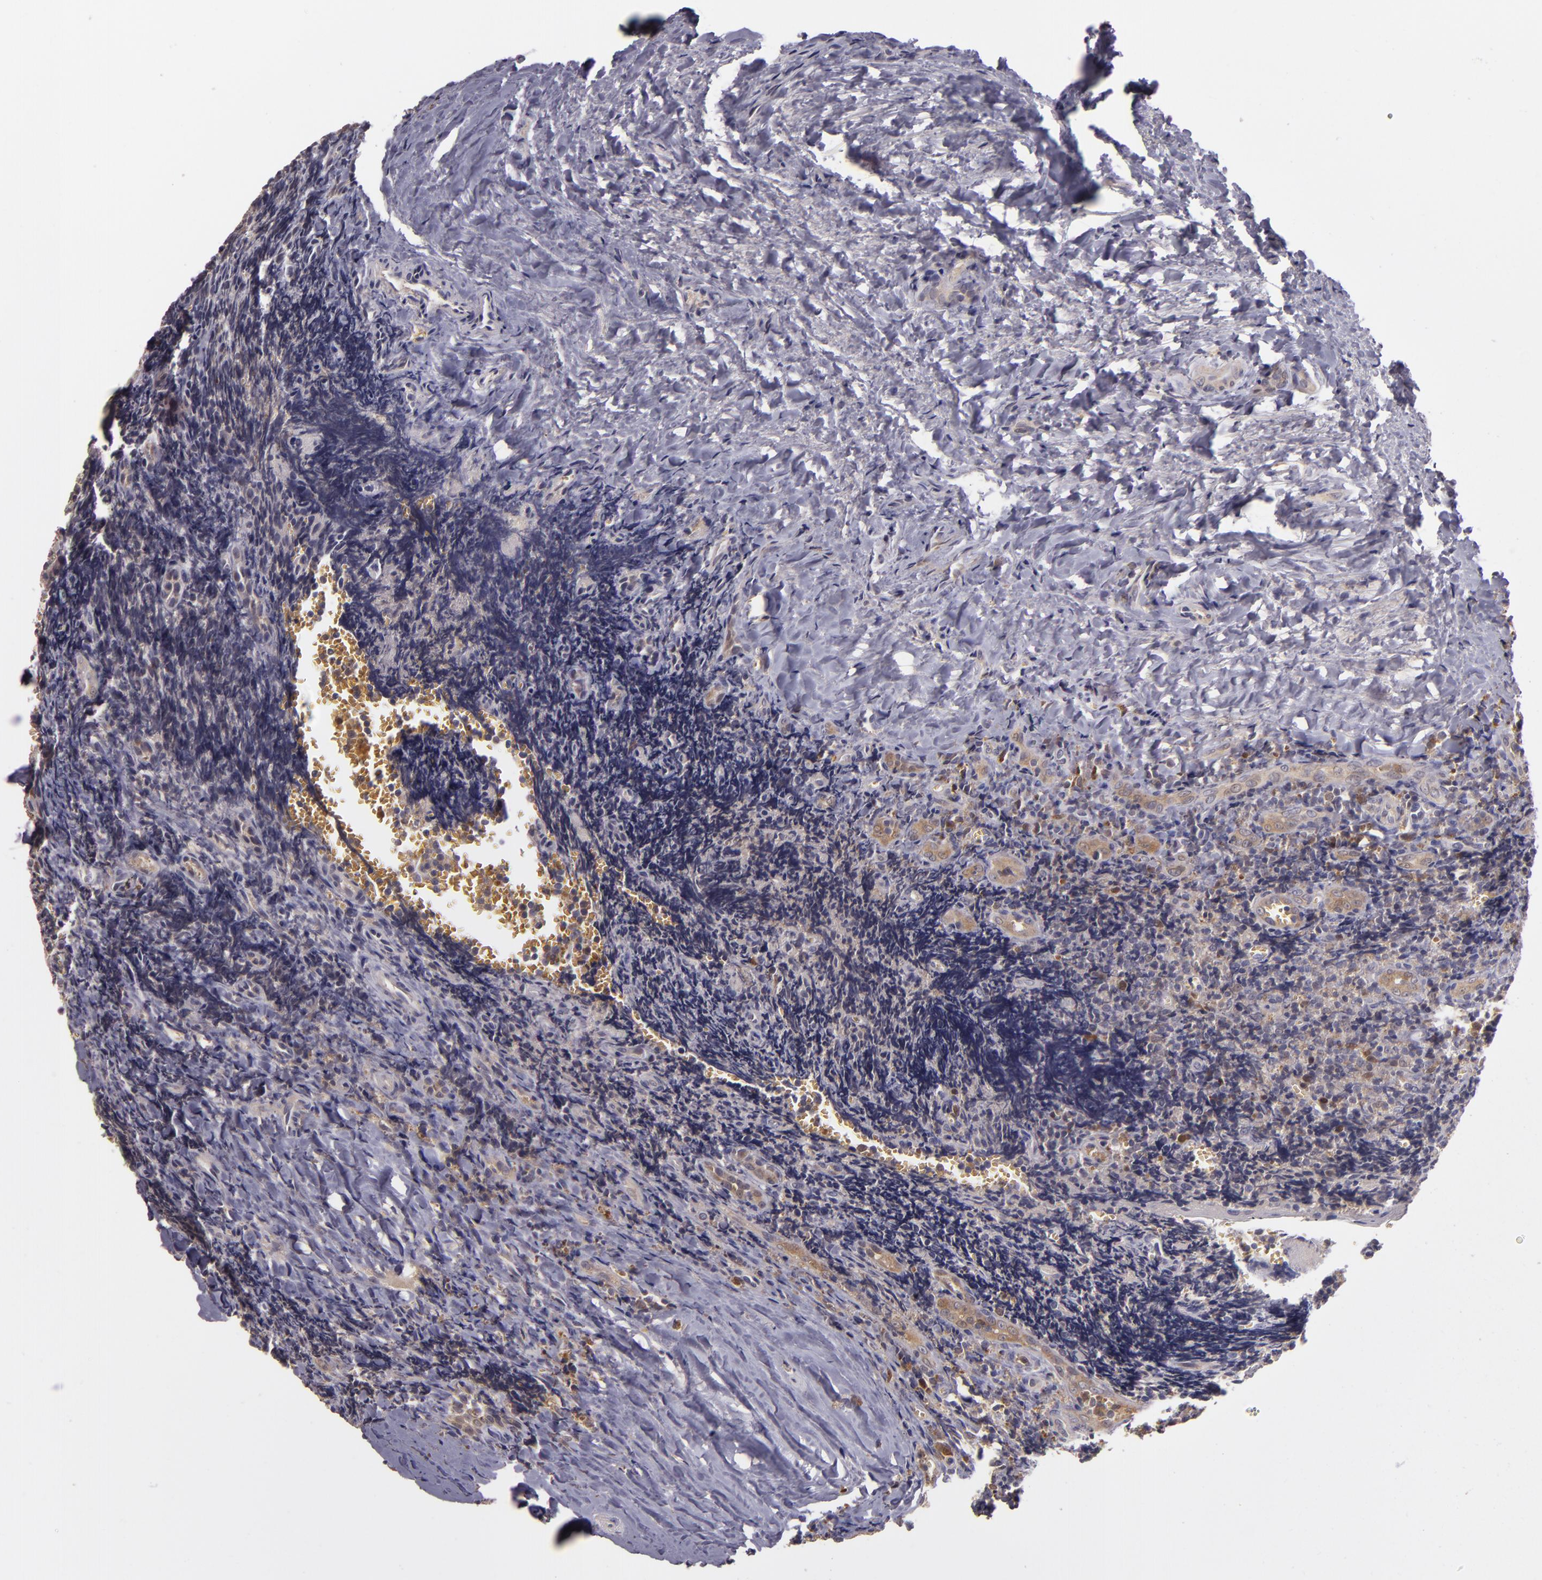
{"staining": {"intensity": "moderate", "quantity": "<25%", "location": "cytoplasmic/membranous"}, "tissue": "tonsil", "cell_type": "Germinal center cells", "image_type": "normal", "snomed": [{"axis": "morphology", "description": "Normal tissue, NOS"}, {"axis": "topography", "description": "Tonsil"}], "caption": "High-power microscopy captured an immunohistochemistry histopathology image of normal tonsil, revealing moderate cytoplasmic/membranous staining in approximately <25% of germinal center cells. (Brightfield microscopy of DAB IHC at high magnification).", "gene": "FHIT", "patient": {"sex": "male", "age": 20}}